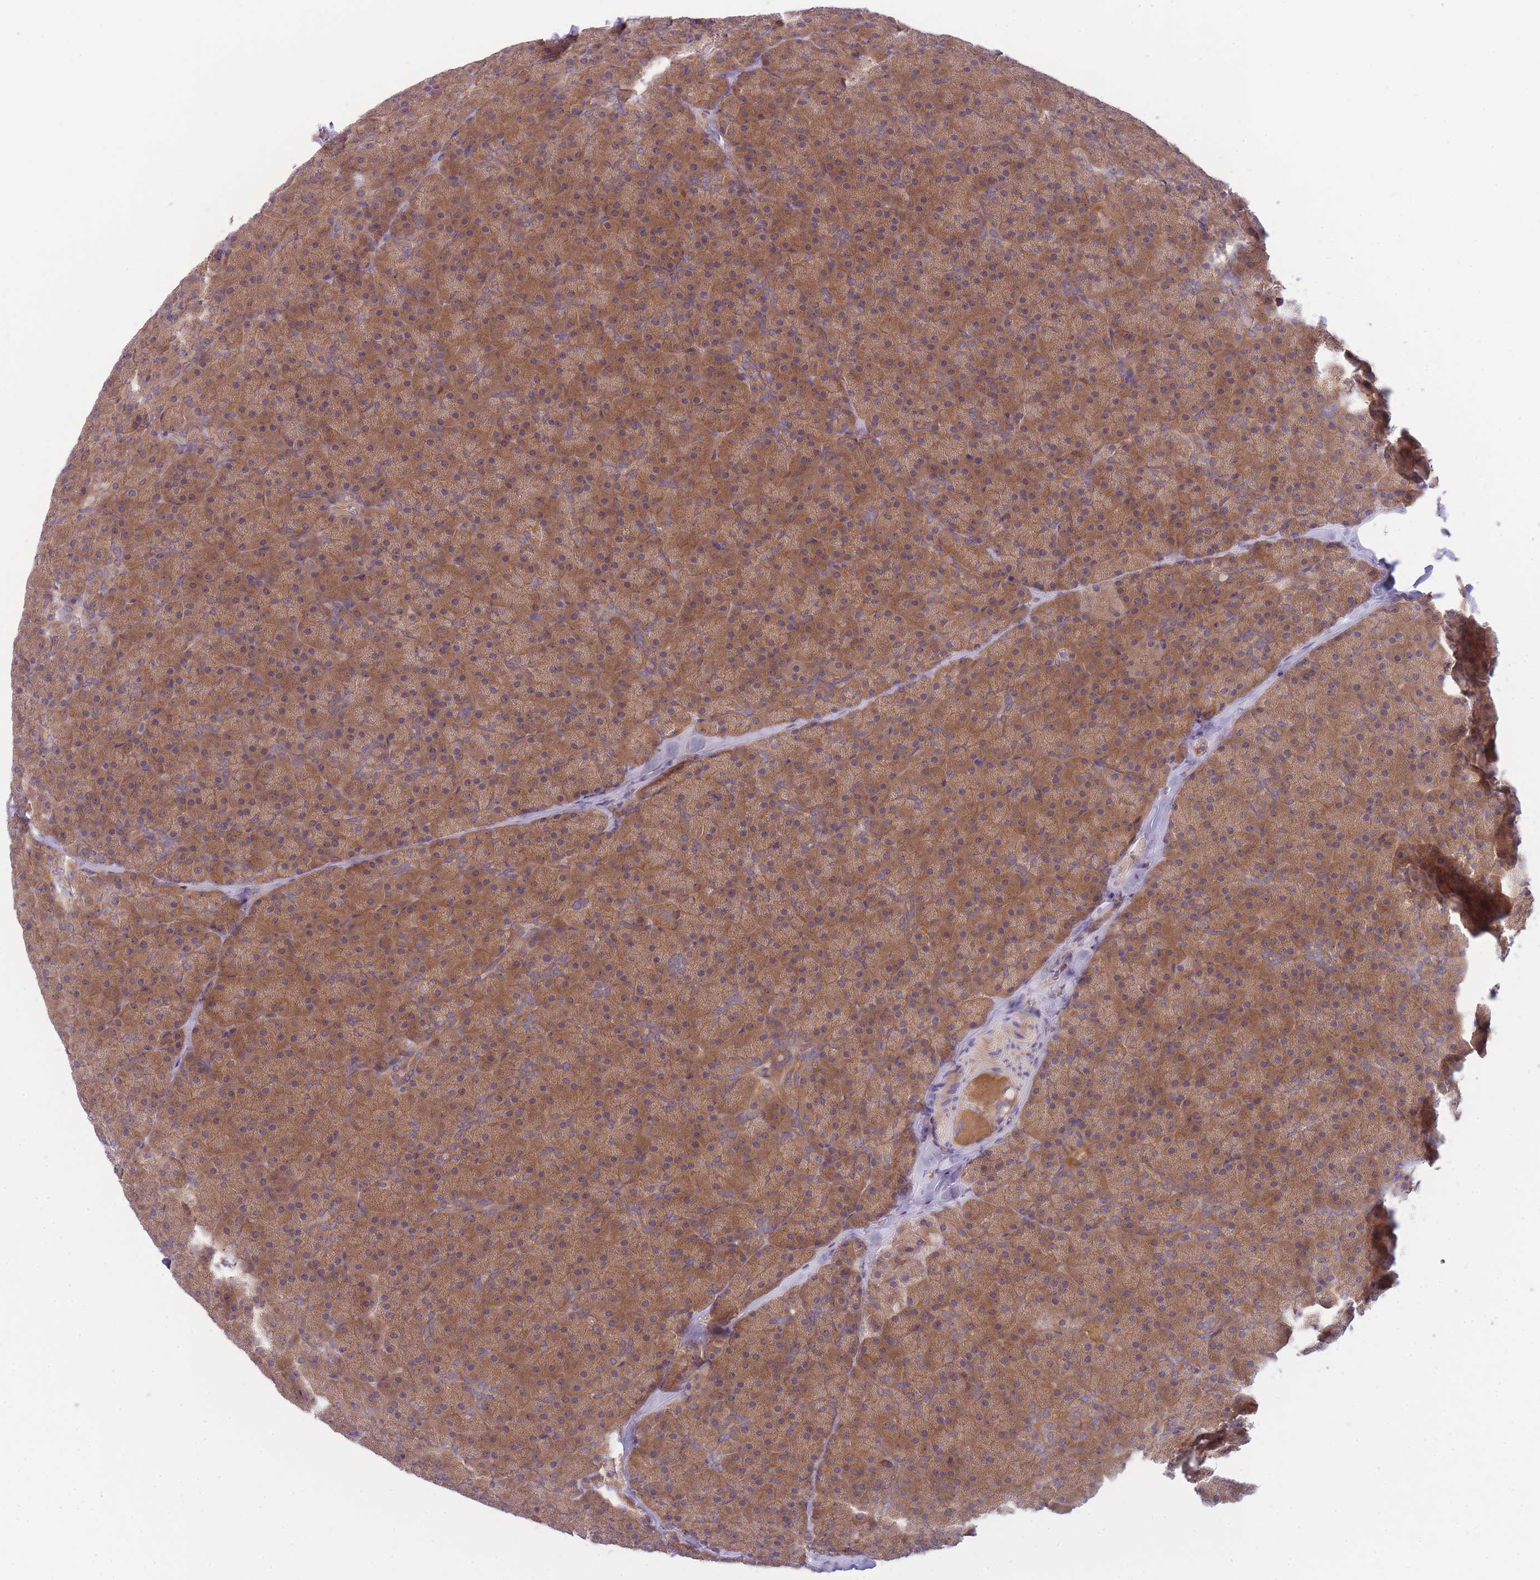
{"staining": {"intensity": "moderate", "quantity": ">75%", "location": "cytoplasmic/membranous"}, "tissue": "pancreas", "cell_type": "Exocrine glandular cells", "image_type": "normal", "snomed": [{"axis": "morphology", "description": "Normal tissue, NOS"}, {"axis": "topography", "description": "Pancreas"}], "caption": "Protein staining demonstrates moderate cytoplasmic/membranous staining in about >75% of exocrine glandular cells in unremarkable pancreas. Ihc stains the protein of interest in brown and the nuclei are stained blue.", "gene": "PFDN6", "patient": {"sex": "male", "age": 36}}